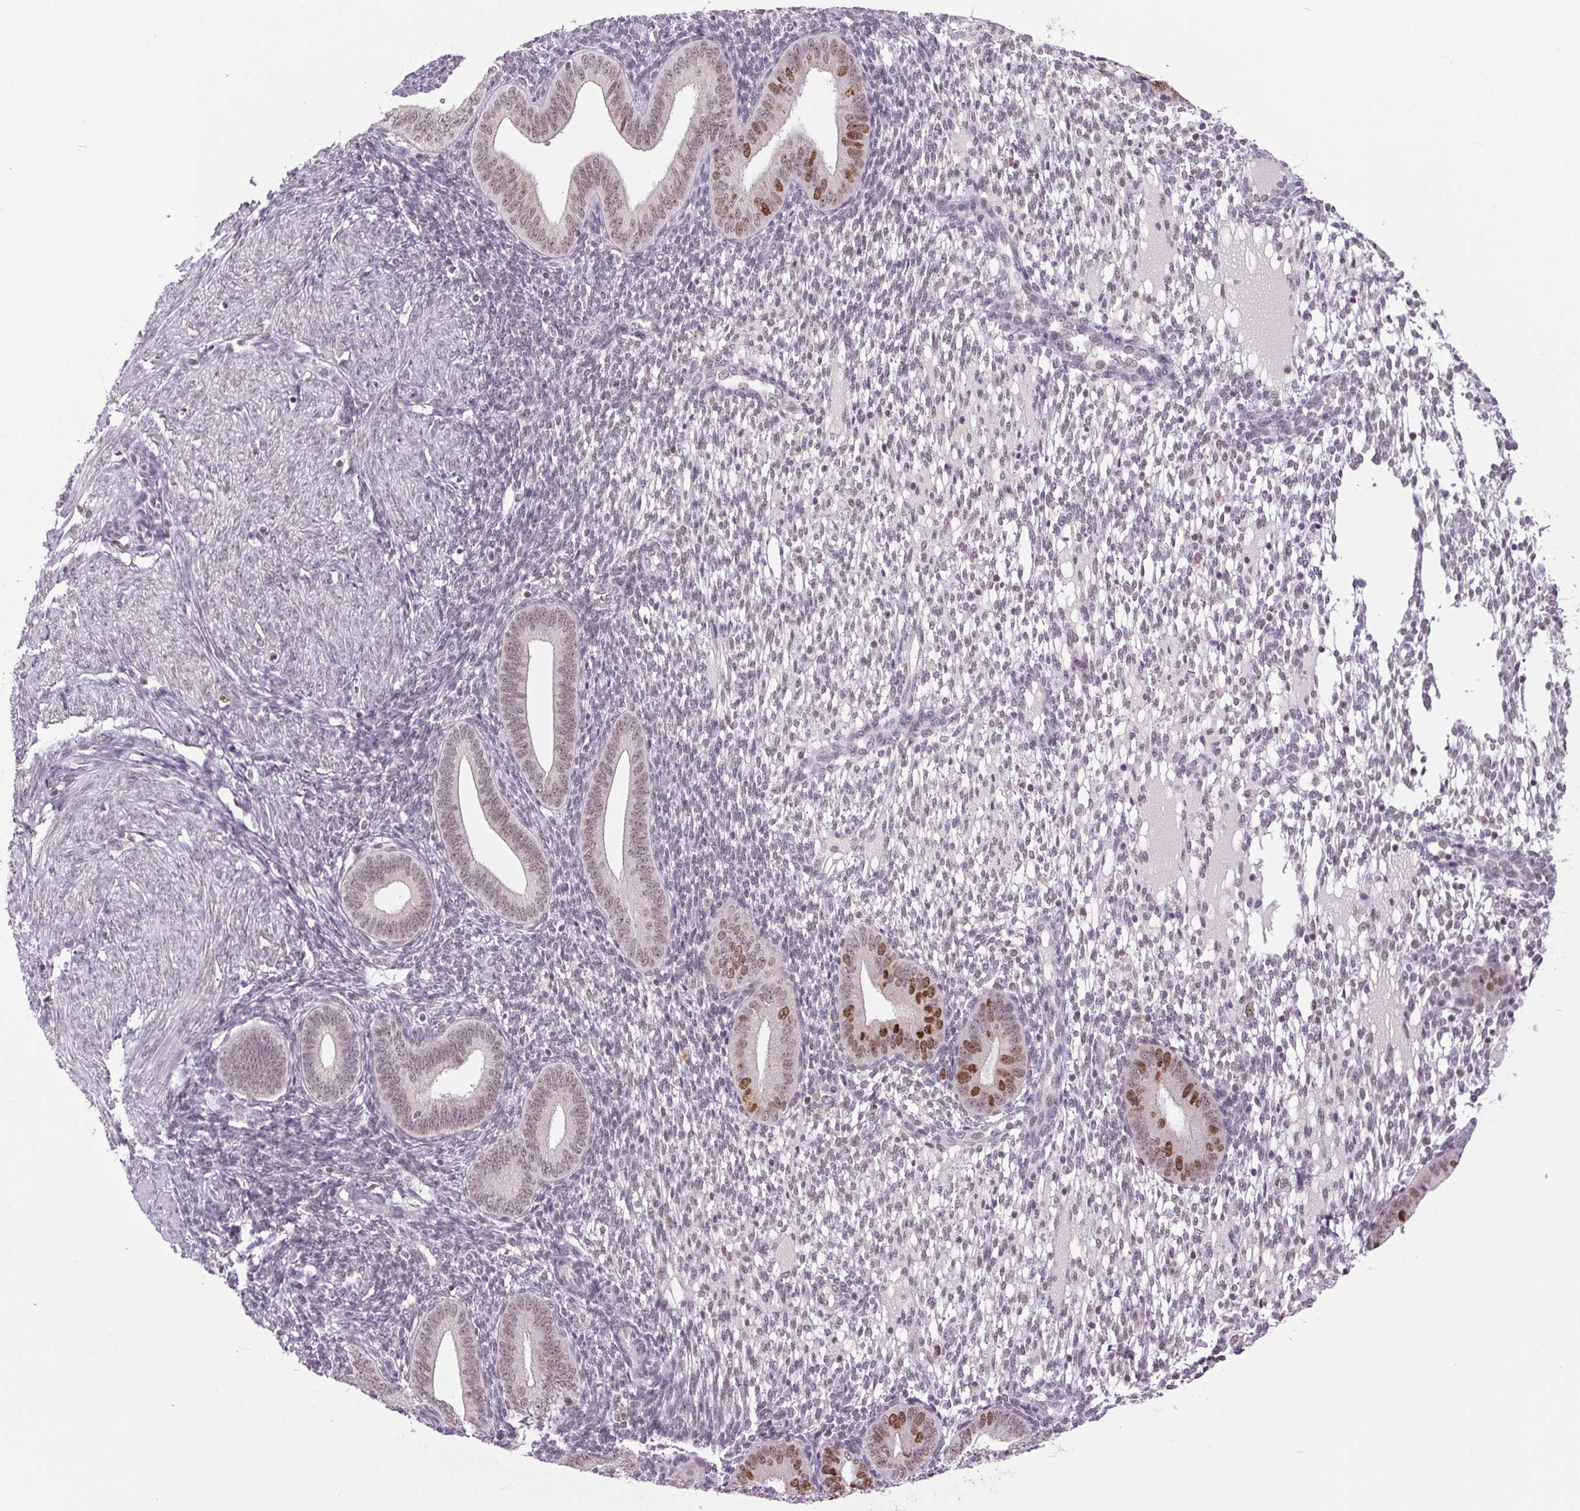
{"staining": {"intensity": "negative", "quantity": "none", "location": "none"}, "tissue": "endometrium", "cell_type": "Cells in endometrial stroma", "image_type": "normal", "snomed": [{"axis": "morphology", "description": "Normal tissue, NOS"}, {"axis": "topography", "description": "Endometrium"}], "caption": "Cells in endometrial stroma are negative for protein expression in normal human endometrium. (Stains: DAB (3,3'-diaminobenzidine) immunohistochemistry with hematoxylin counter stain, Microscopy: brightfield microscopy at high magnification).", "gene": "SMIM6", "patient": {"sex": "female", "age": 40}}